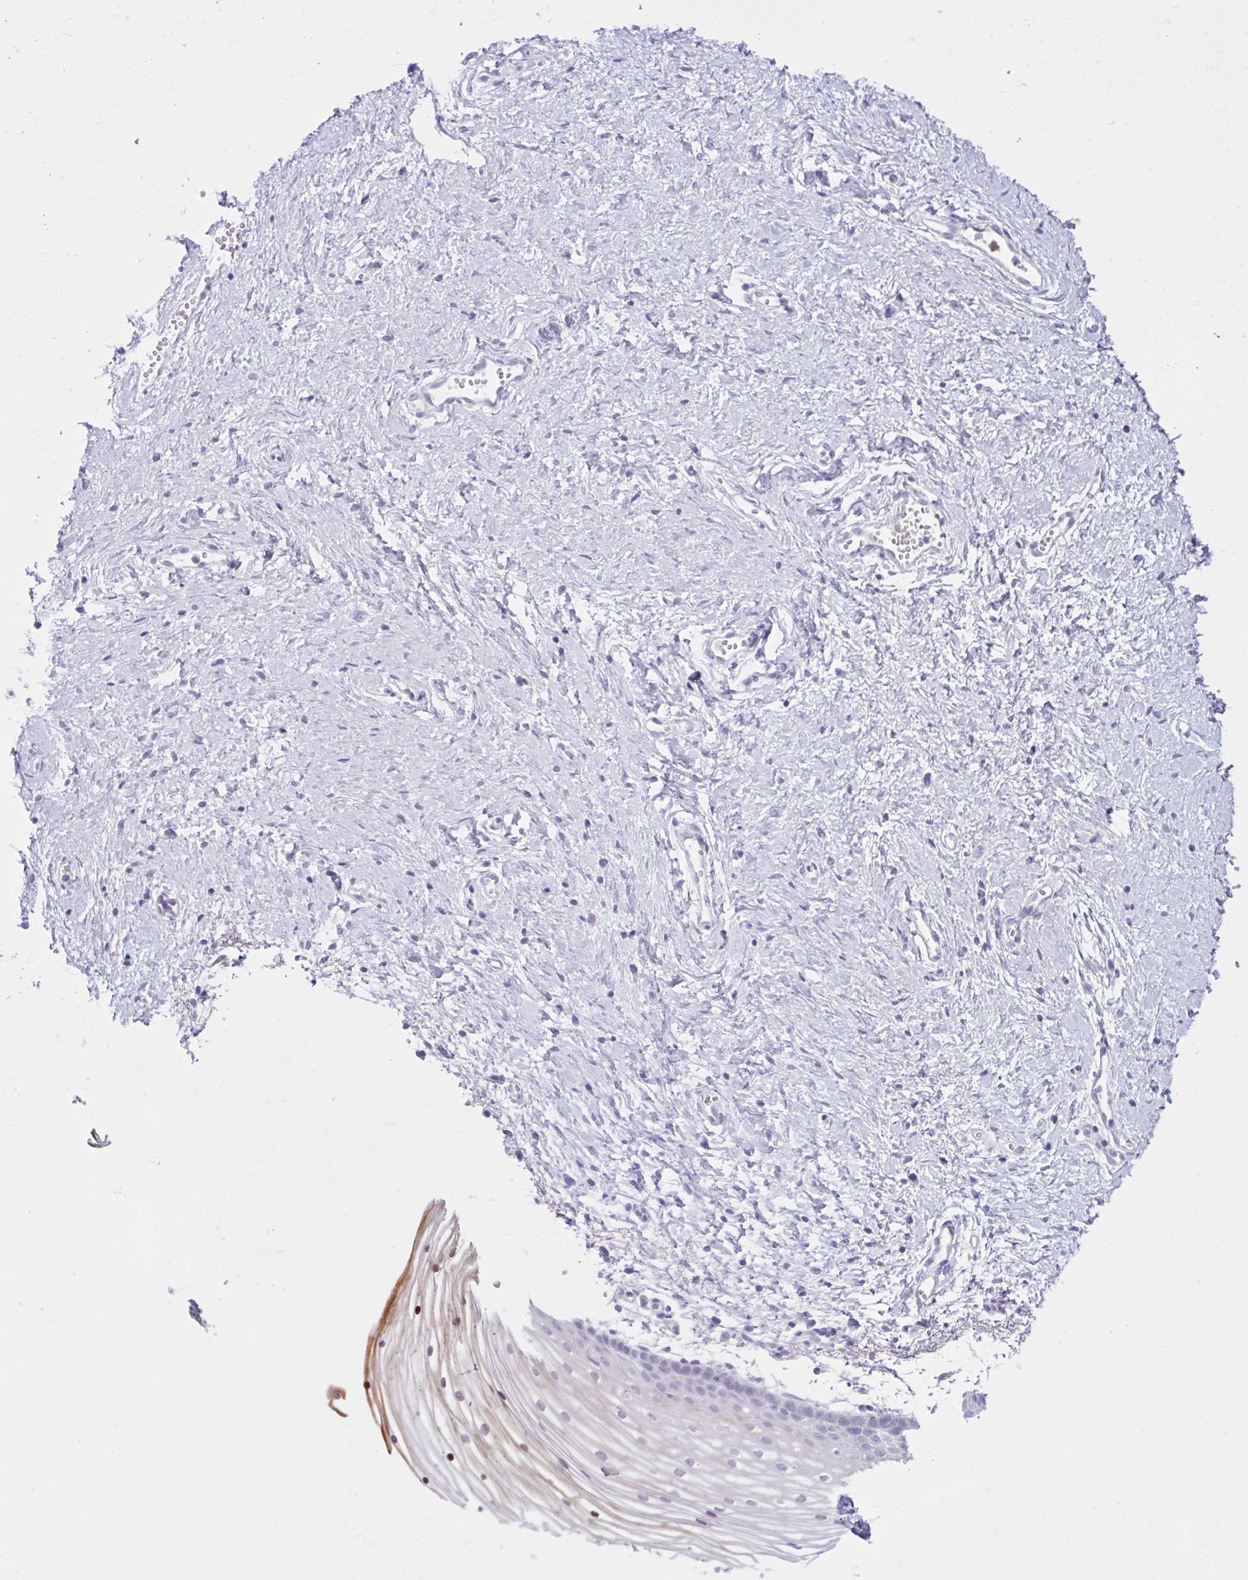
{"staining": {"intensity": "strong", "quantity": "<25%", "location": "cytoplasmic/membranous"}, "tissue": "vagina", "cell_type": "Squamous epithelial cells", "image_type": "normal", "snomed": [{"axis": "morphology", "description": "Normal tissue, NOS"}, {"axis": "topography", "description": "Vagina"}], "caption": "Squamous epithelial cells exhibit strong cytoplasmic/membranous positivity in about <25% of cells in unremarkable vagina. (Brightfield microscopy of DAB IHC at high magnification).", "gene": "CEP120", "patient": {"sex": "female", "age": 56}}